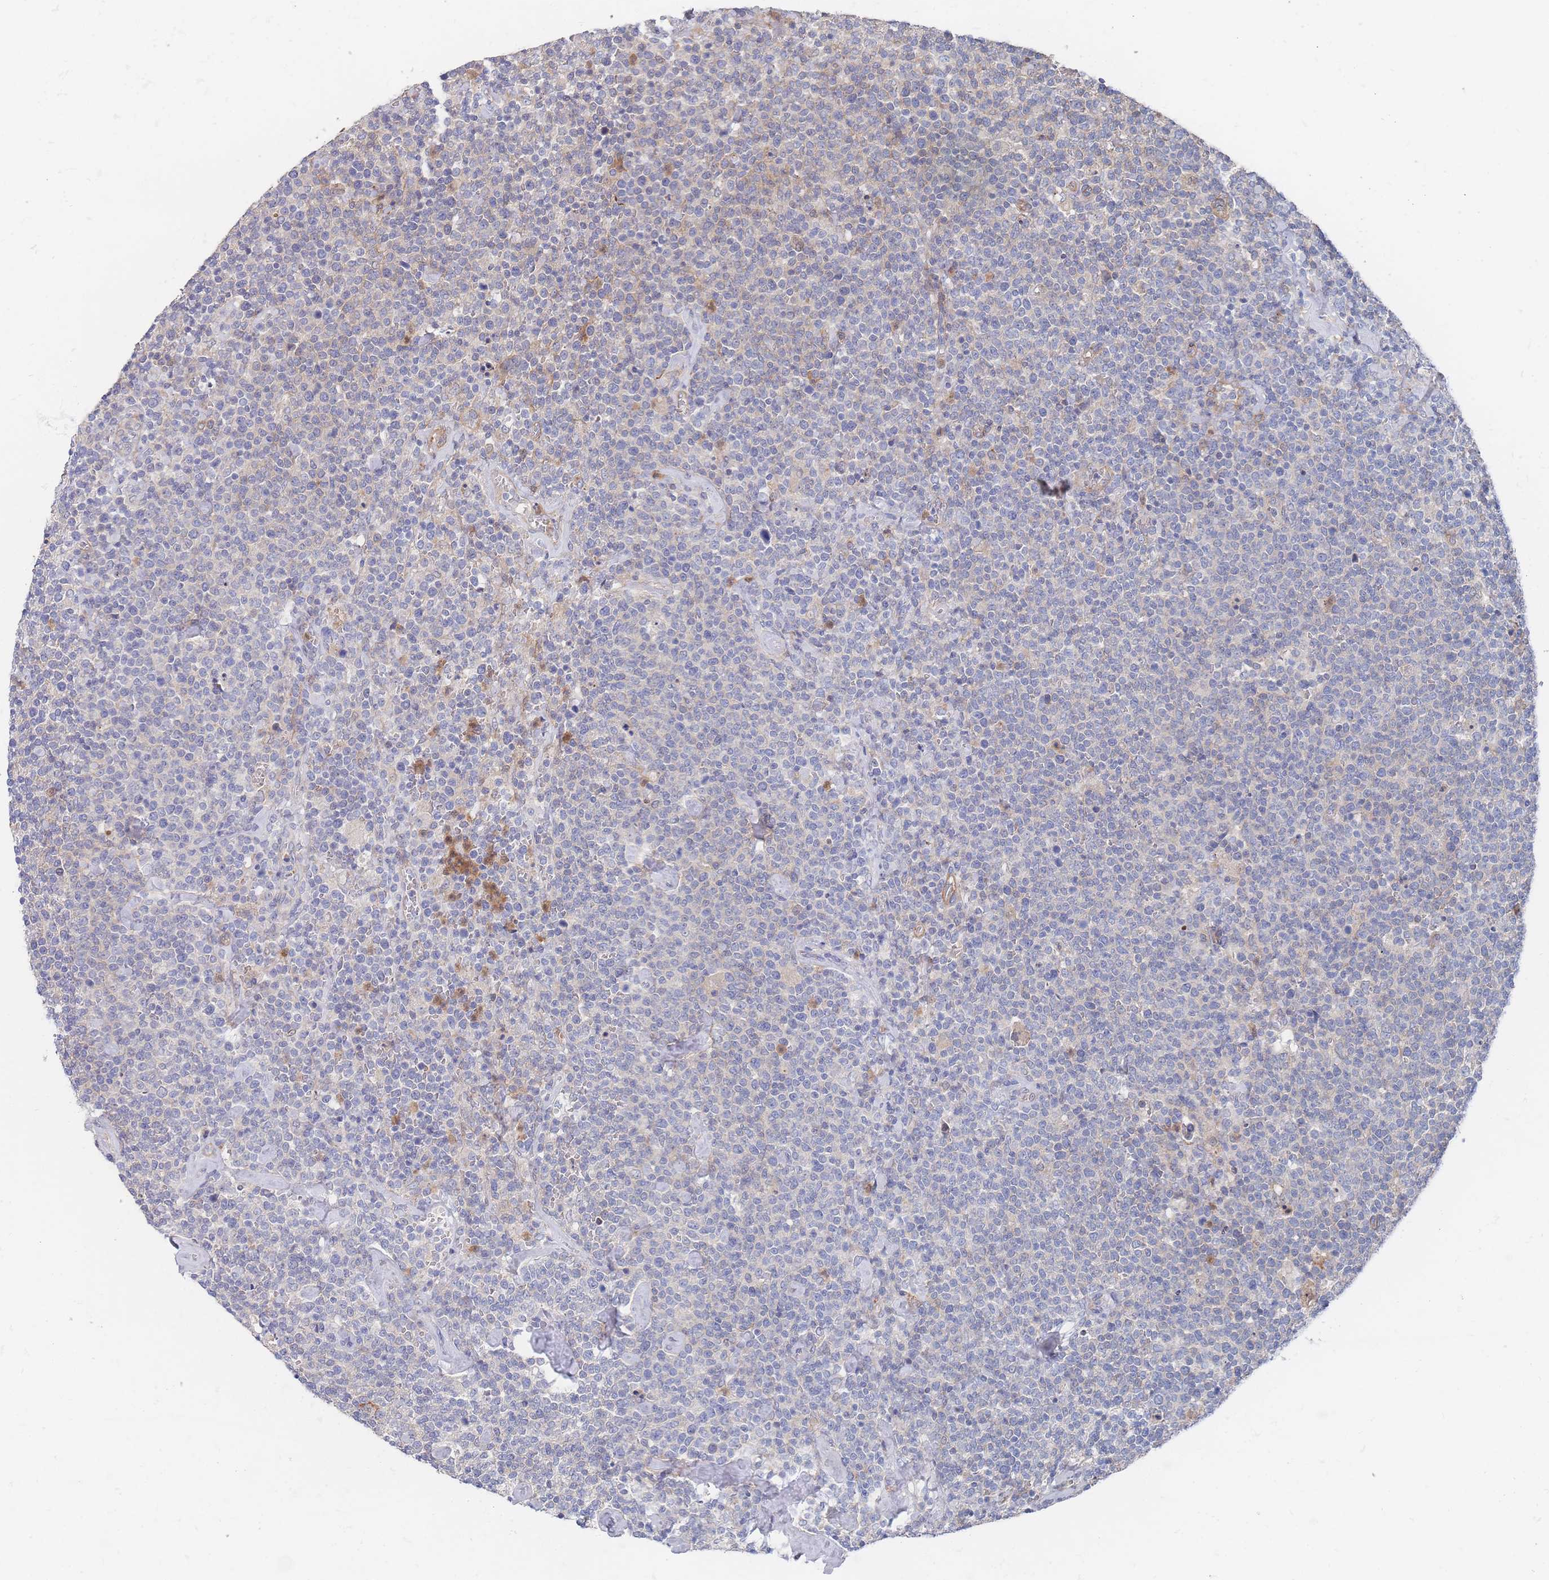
{"staining": {"intensity": "negative", "quantity": "none", "location": "none"}, "tissue": "lymphoma", "cell_type": "Tumor cells", "image_type": "cancer", "snomed": [{"axis": "morphology", "description": "Malignant lymphoma, non-Hodgkin's type, High grade"}, {"axis": "topography", "description": "Lymph node"}], "caption": "The immunohistochemistry (IHC) micrograph has no significant positivity in tumor cells of malignant lymphoma, non-Hodgkin's type (high-grade) tissue.", "gene": "G6PC1", "patient": {"sex": "male", "age": 61}}